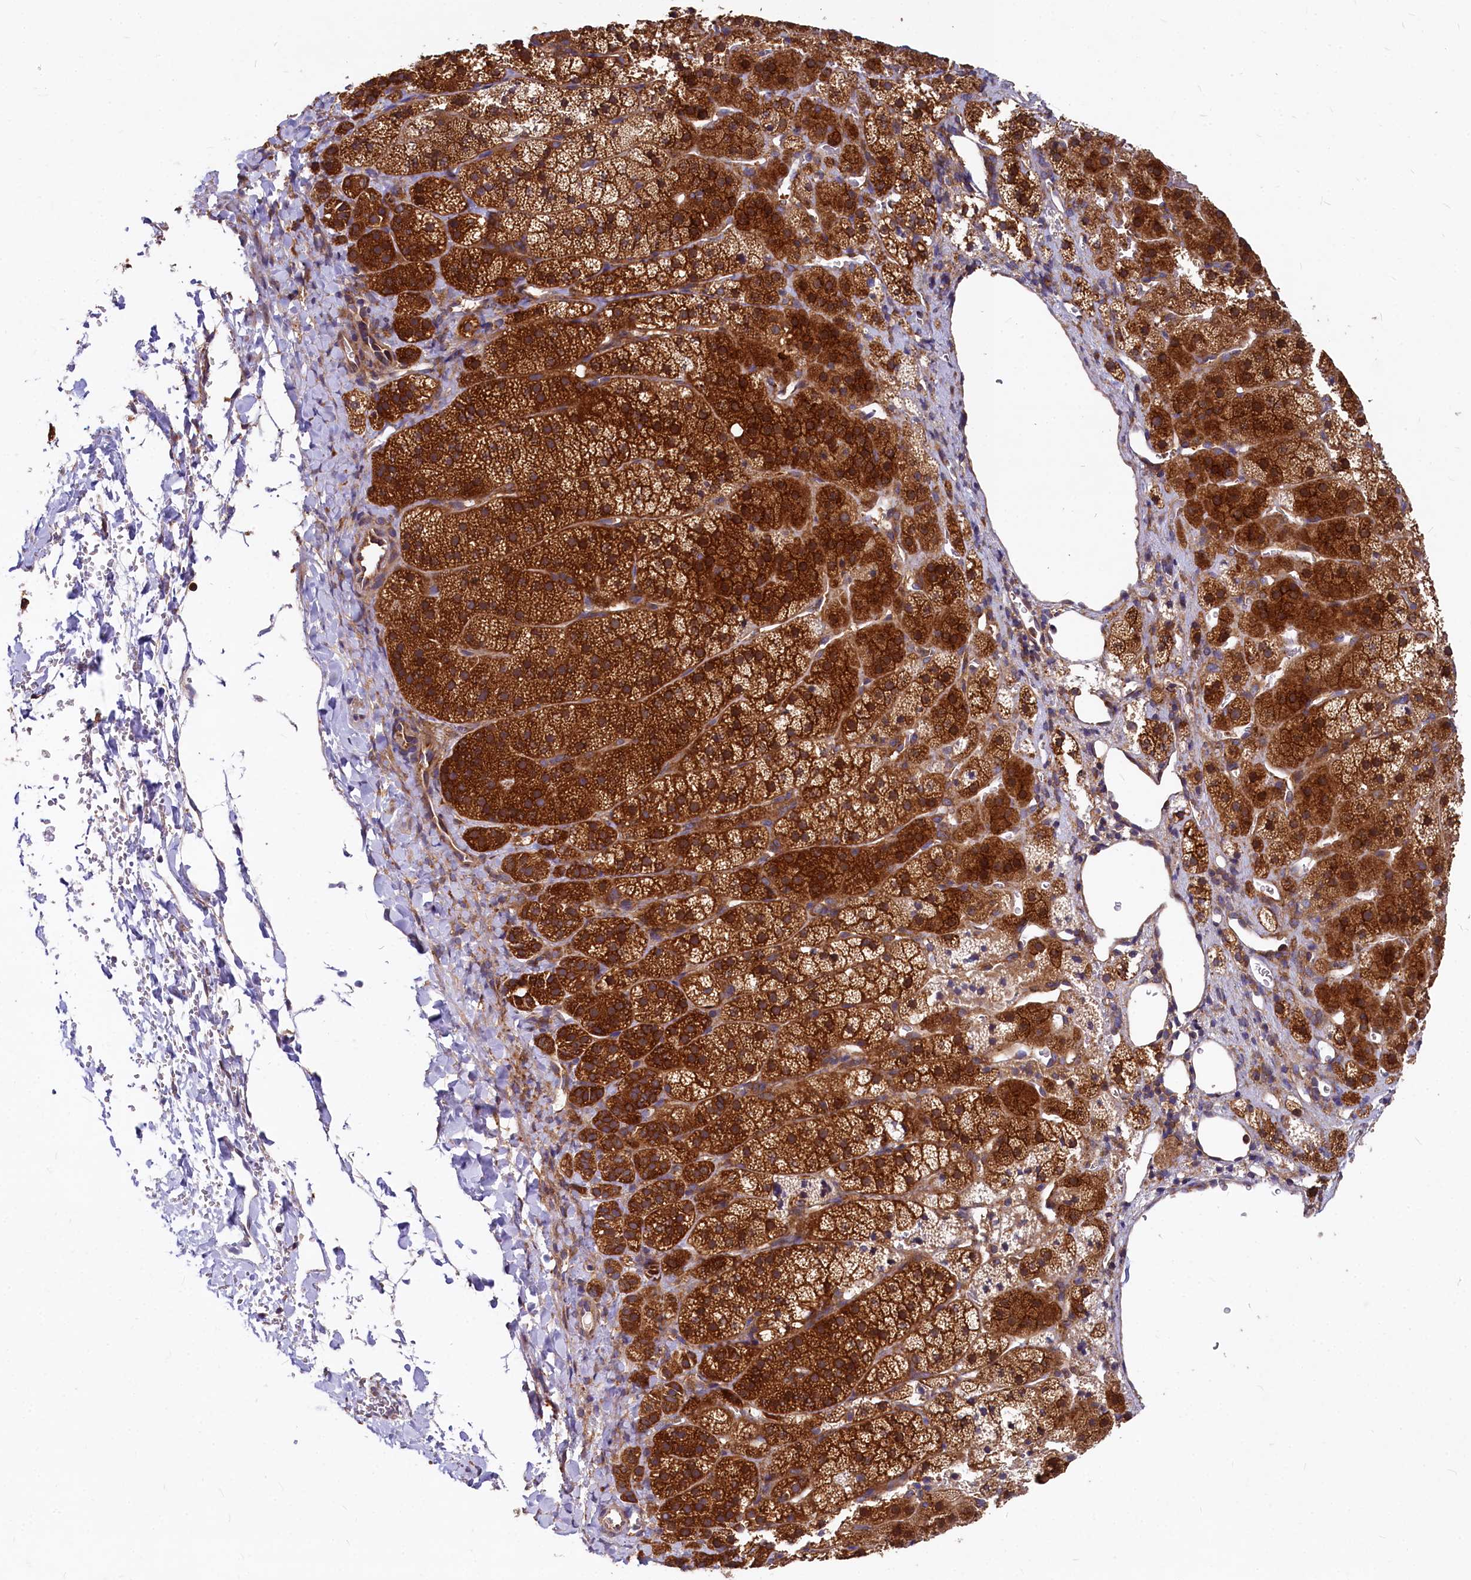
{"staining": {"intensity": "strong", "quantity": ">75%", "location": "cytoplasmic/membranous"}, "tissue": "adrenal gland", "cell_type": "Glandular cells", "image_type": "normal", "snomed": [{"axis": "morphology", "description": "Normal tissue, NOS"}, {"axis": "topography", "description": "Adrenal gland"}], "caption": "DAB (3,3'-diaminobenzidine) immunohistochemical staining of unremarkable adrenal gland exhibits strong cytoplasmic/membranous protein expression in about >75% of glandular cells.", "gene": "EIF2B2", "patient": {"sex": "female", "age": 44}}